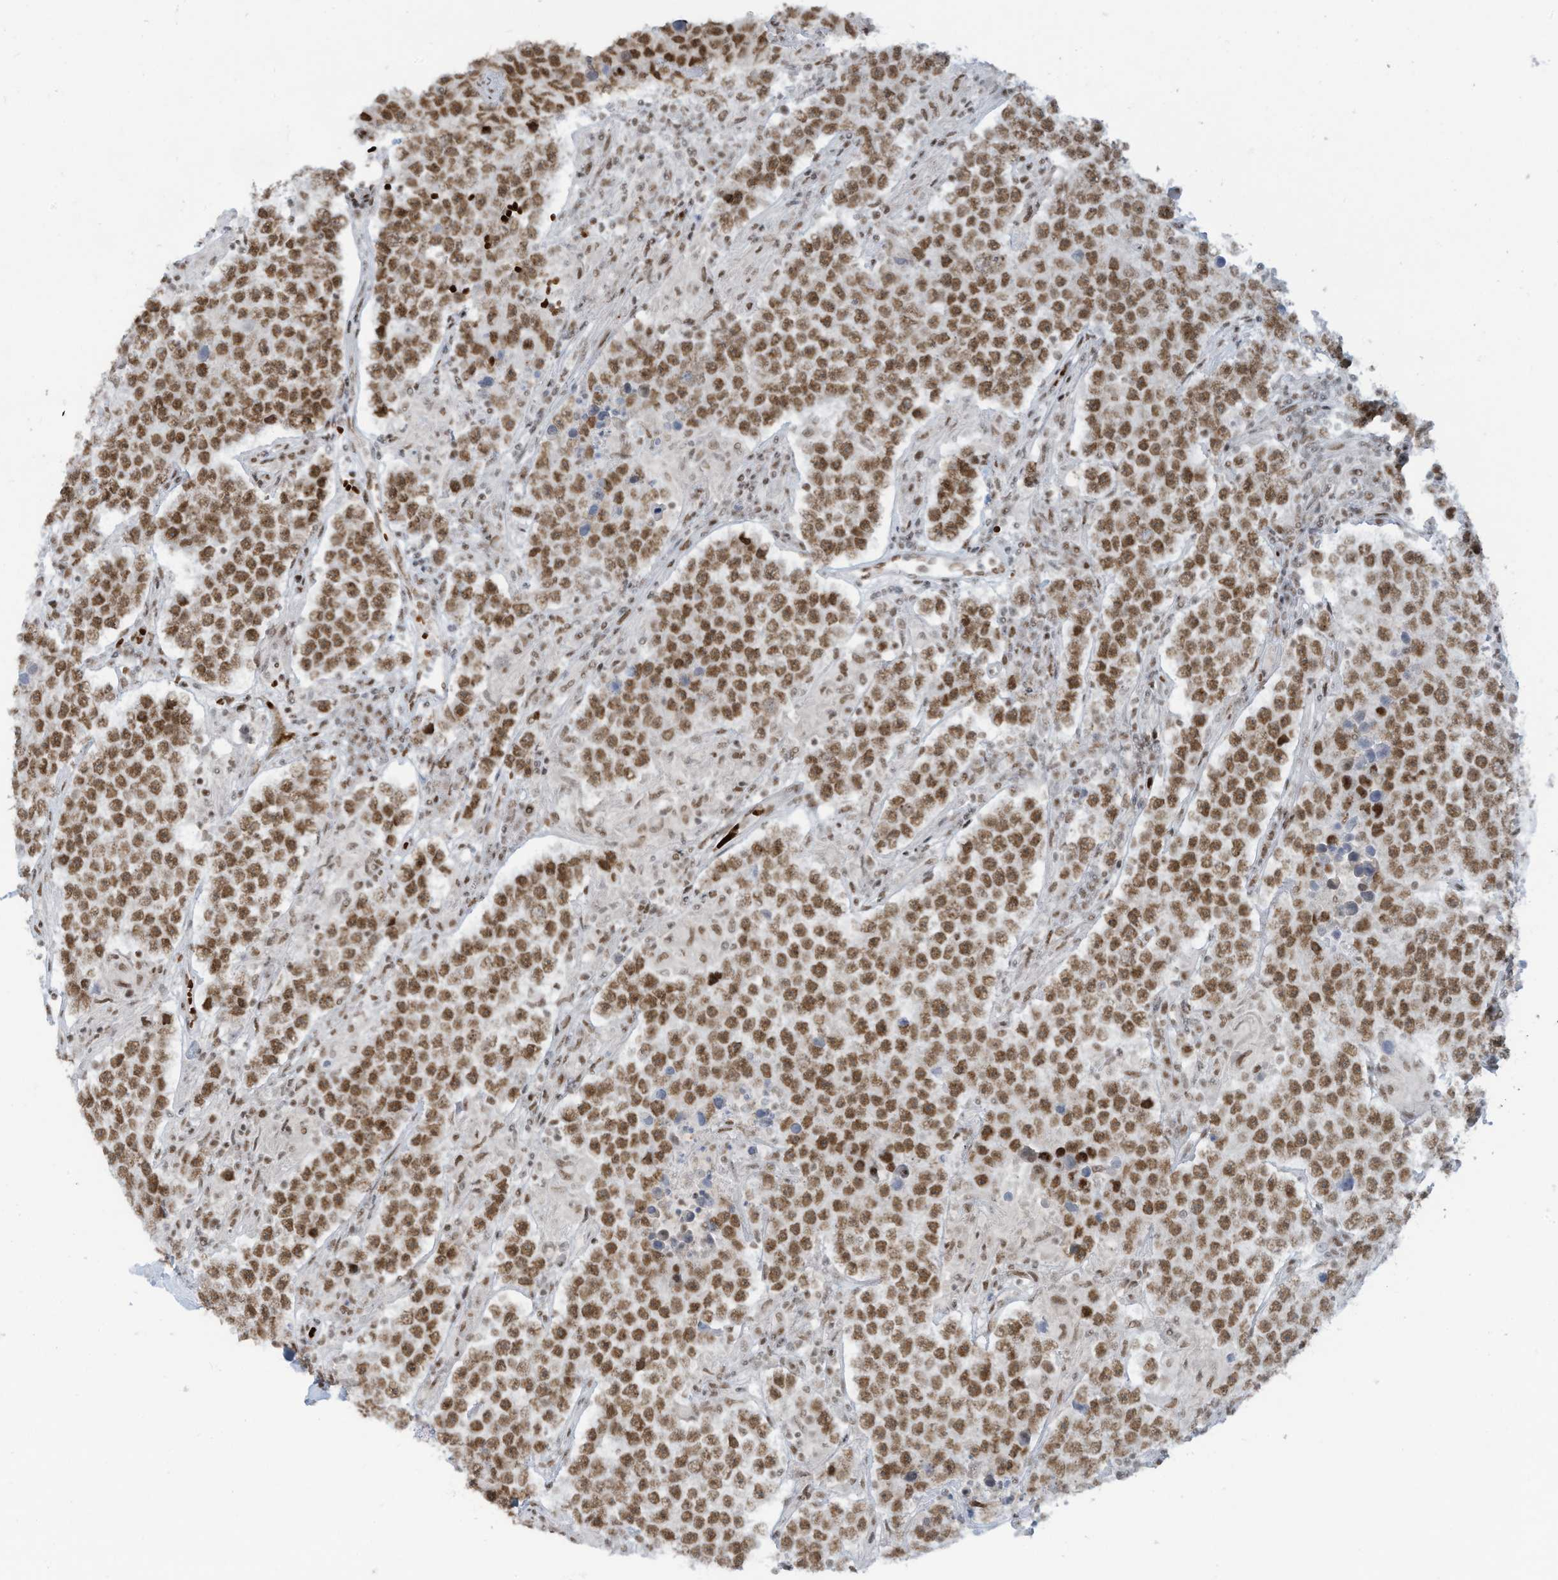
{"staining": {"intensity": "moderate", "quantity": ">75%", "location": "nuclear"}, "tissue": "testis cancer", "cell_type": "Tumor cells", "image_type": "cancer", "snomed": [{"axis": "morphology", "description": "Normal tissue, NOS"}, {"axis": "morphology", "description": "Urothelial carcinoma, High grade"}, {"axis": "morphology", "description": "Seminoma, NOS"}, {"axis": "morphology", "description": "Carcinoma, Embryonal, NOS"}, {"axis": "topography", "description": "Urinary bladder"}, {"axis": "topography", "description": "Testis"}], "caption": "About >75% of tumor cells in human seminoma (testis) exhibit moderate nuclear protein expression as visualized by brown immunohistochemical staining.", "gene": "ECT2L", "patient": {"sex": "male", "age": 41}}